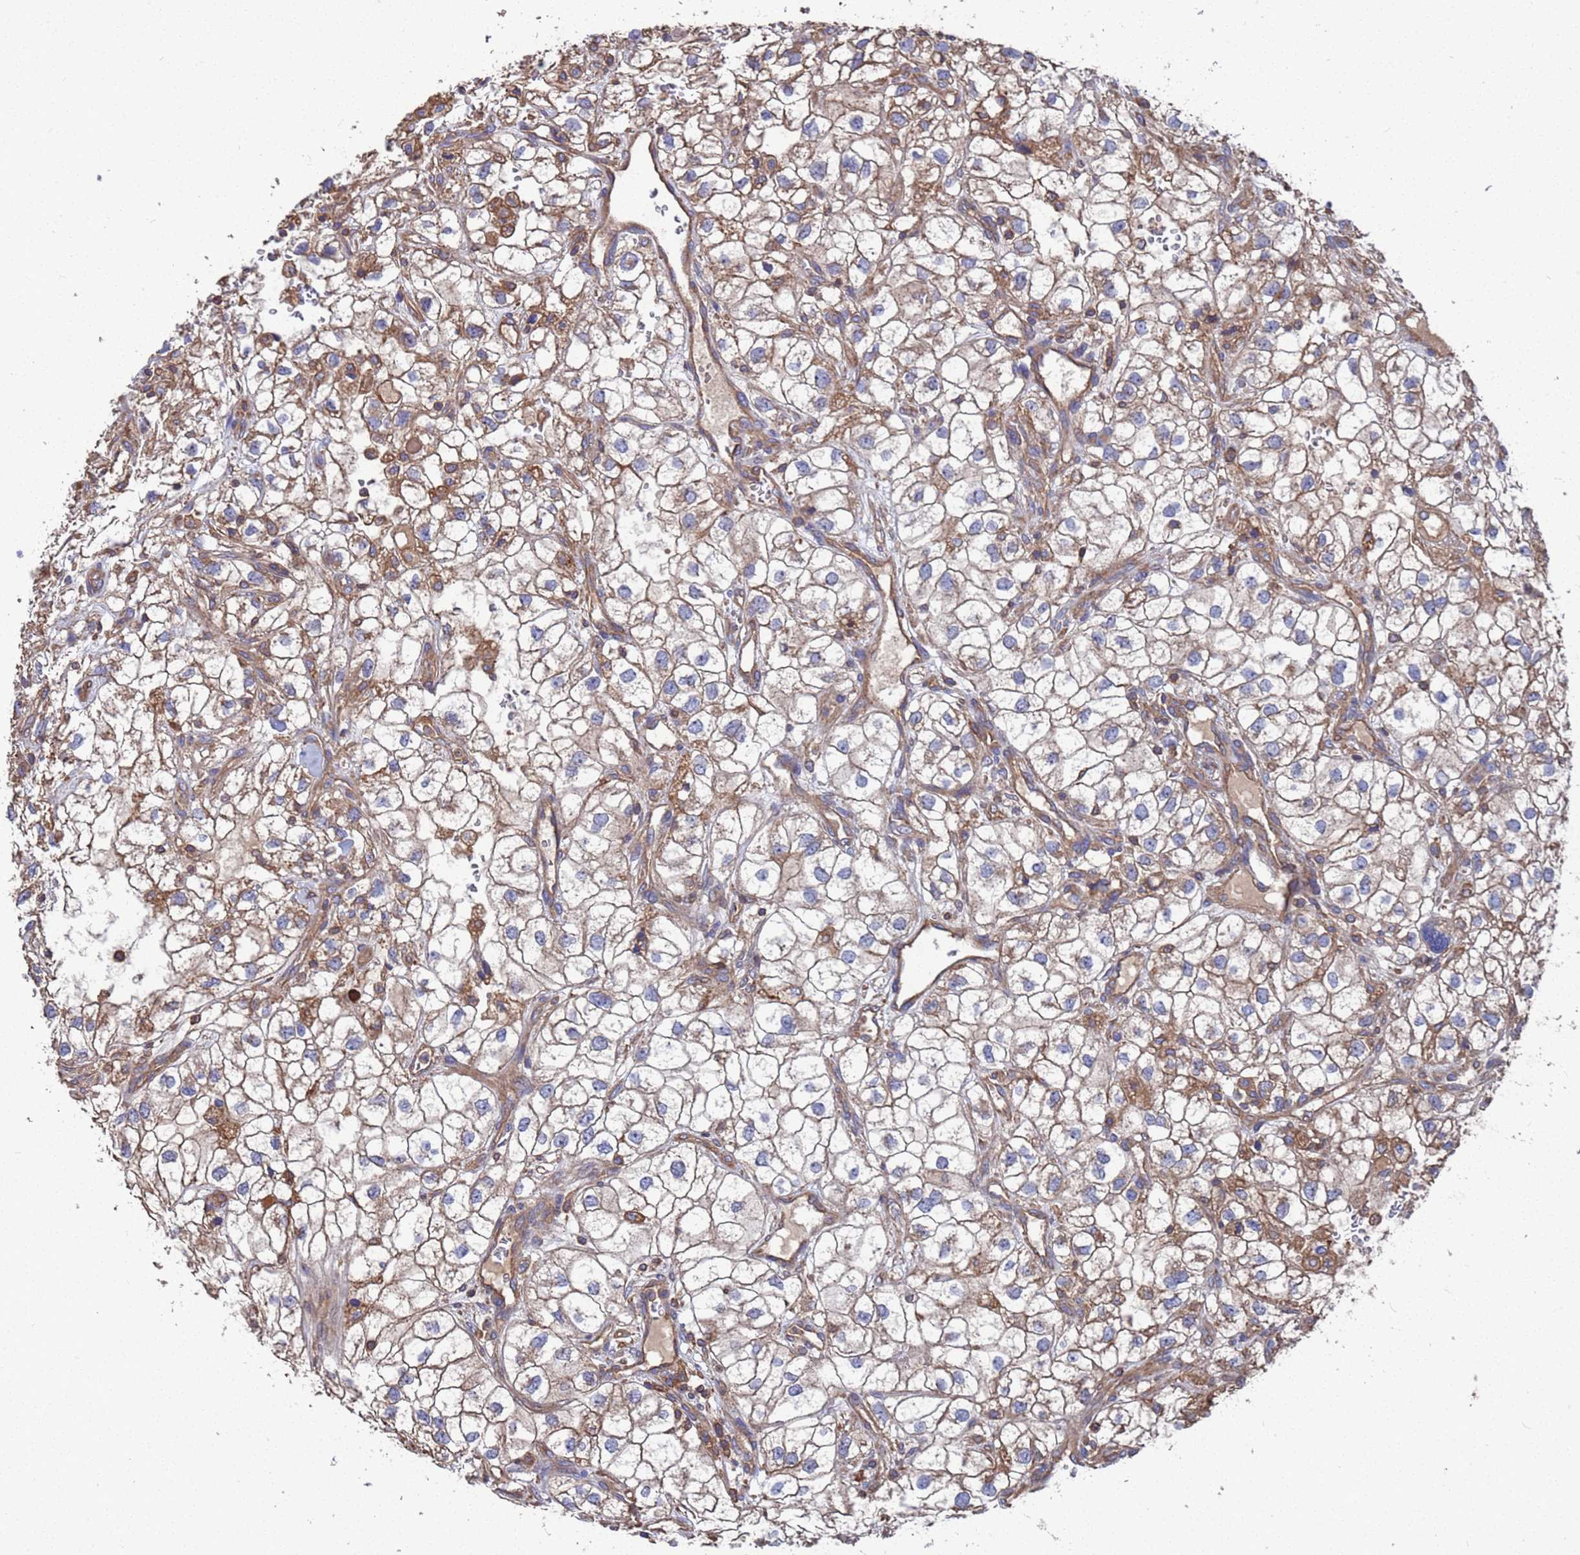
{"staining": {"intensity": "moderate", "quantity": "<25%", "location": "cytoplasmic/membranous"}, "tissue": "renal cancer", "cell_type": "Tumor cells", "image_type": "cancer", "snomed": [{"axis": "morphology", "description": "Adenocarcinoma, NOS"}, {"axis": "topography", "description": "Kidney"}], "caption": "Renal adenocarcinoma was stained to show a protein in brown. There is low levels of moderate cytoplasmic/membranous positivity in approximately <25% of tumor cells. (Brightfield microscopy of DAB IHC at high magnification).", "gene": "PYCR1", "patient": {"sex": "male", "age": 59}}